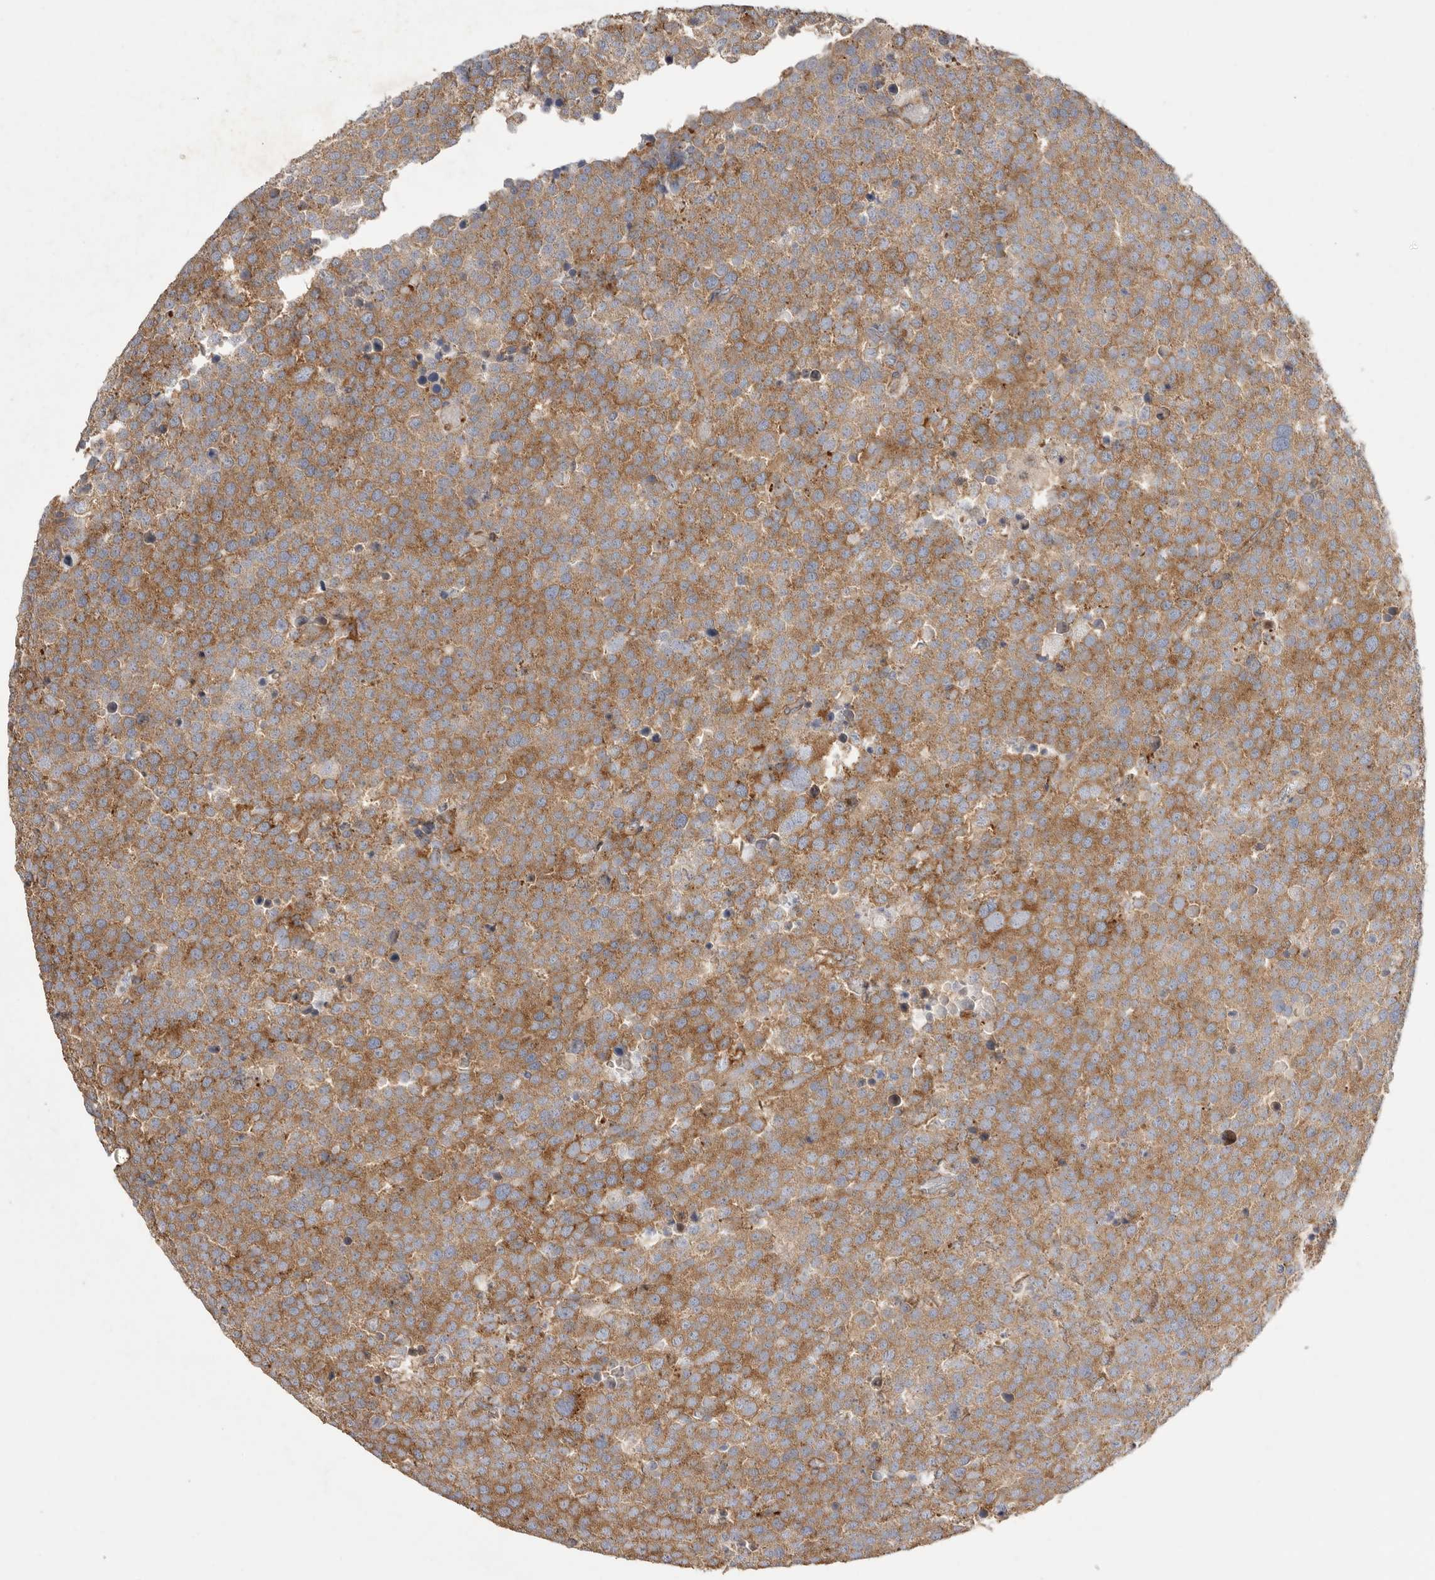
{"staining": {"intensity": "strong", "quantity": ">75%", "location": "cytoplasmic/membranous"}, "tissue": "testis cancer", "cell_type": "Tumor cells", "image_type": "cancer", "snomed": [{"axis": "morphology", "description": "Seminoma, NOS"}, {"axis": "topography", "description": "Testis"}], "caption": "Human seminoma (testis) stained with a protein marker demonstrates strong staining in tumor cells.", "gene": "SERBP1", "patient": {"sex": "male", "age": 71}}